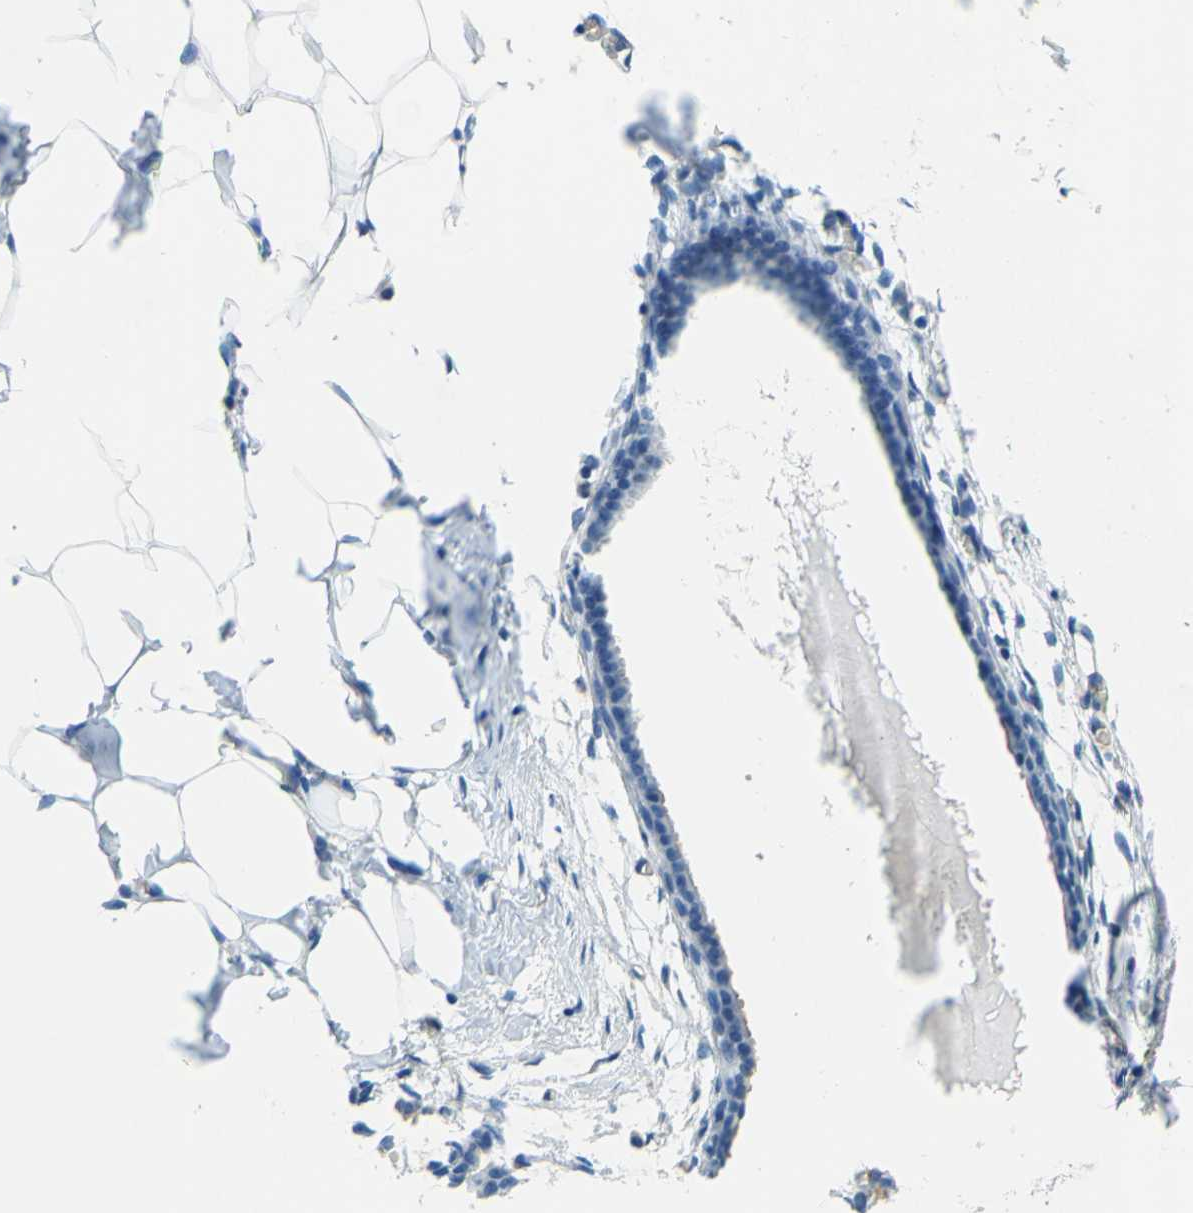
{"staining": {"intensity": "negative", "quantity": "none", "location": "none"}, "tissue": "breast", "cell_type": "Adipocytes", "image_type": "normal", "snomed": [{"axis": "morphology", "description": "Normal tissue, NOS"}, {"axis": "topography", "description": "Breast"}], "caption": "An IHC image of normal breast is shown. There is no staining in adipocytes of breast. The staining was performed using DAB (3,3'-diaminobenzidine) to visualize the protein expression in brown, while the nuclei were stained in blue with hematoxylin (Magnification: 20x).", "gene": "PLXDC1", "patient": {"sex": "female", "age": 27}}